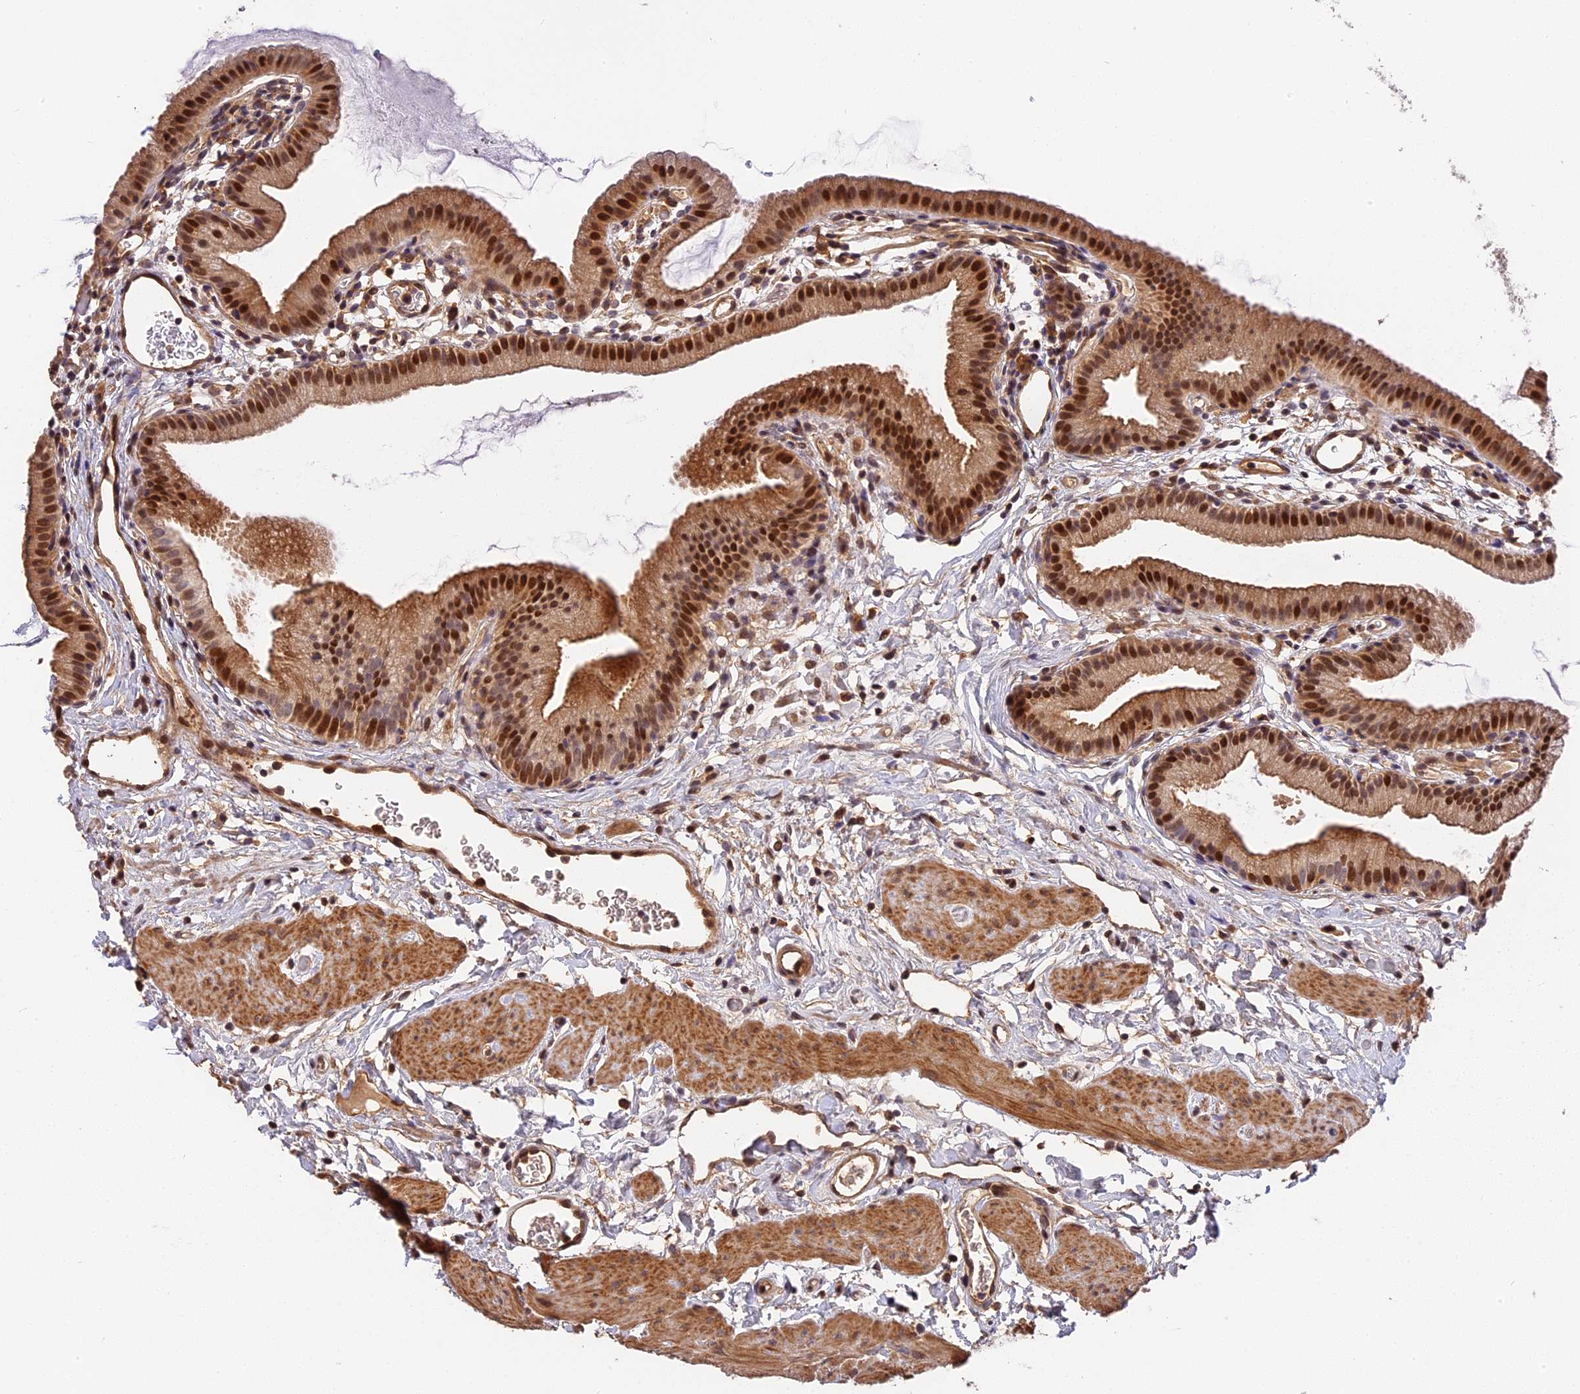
{"staining": {"intensity": "strong", "quantity": "25%-75%", "location": "cytoplasmic/membranous,nuclear"}, "tissue": "gallbladder", "cell_type": "Glandular cells", "image_type": "normal", "snomed": [{"axis": "morphology", "description": "Normal tissue, NOS"}, {"axis": "topography", "description": "Gallbladder"}], "caption": "Strong cytoplasmic/membranous,nuclear protein staining is seen in about 25%-75% of glandular cells in gallbladder.", "gene": "ARHGAP17", "patient": {"sex": "female", "age": 46}}